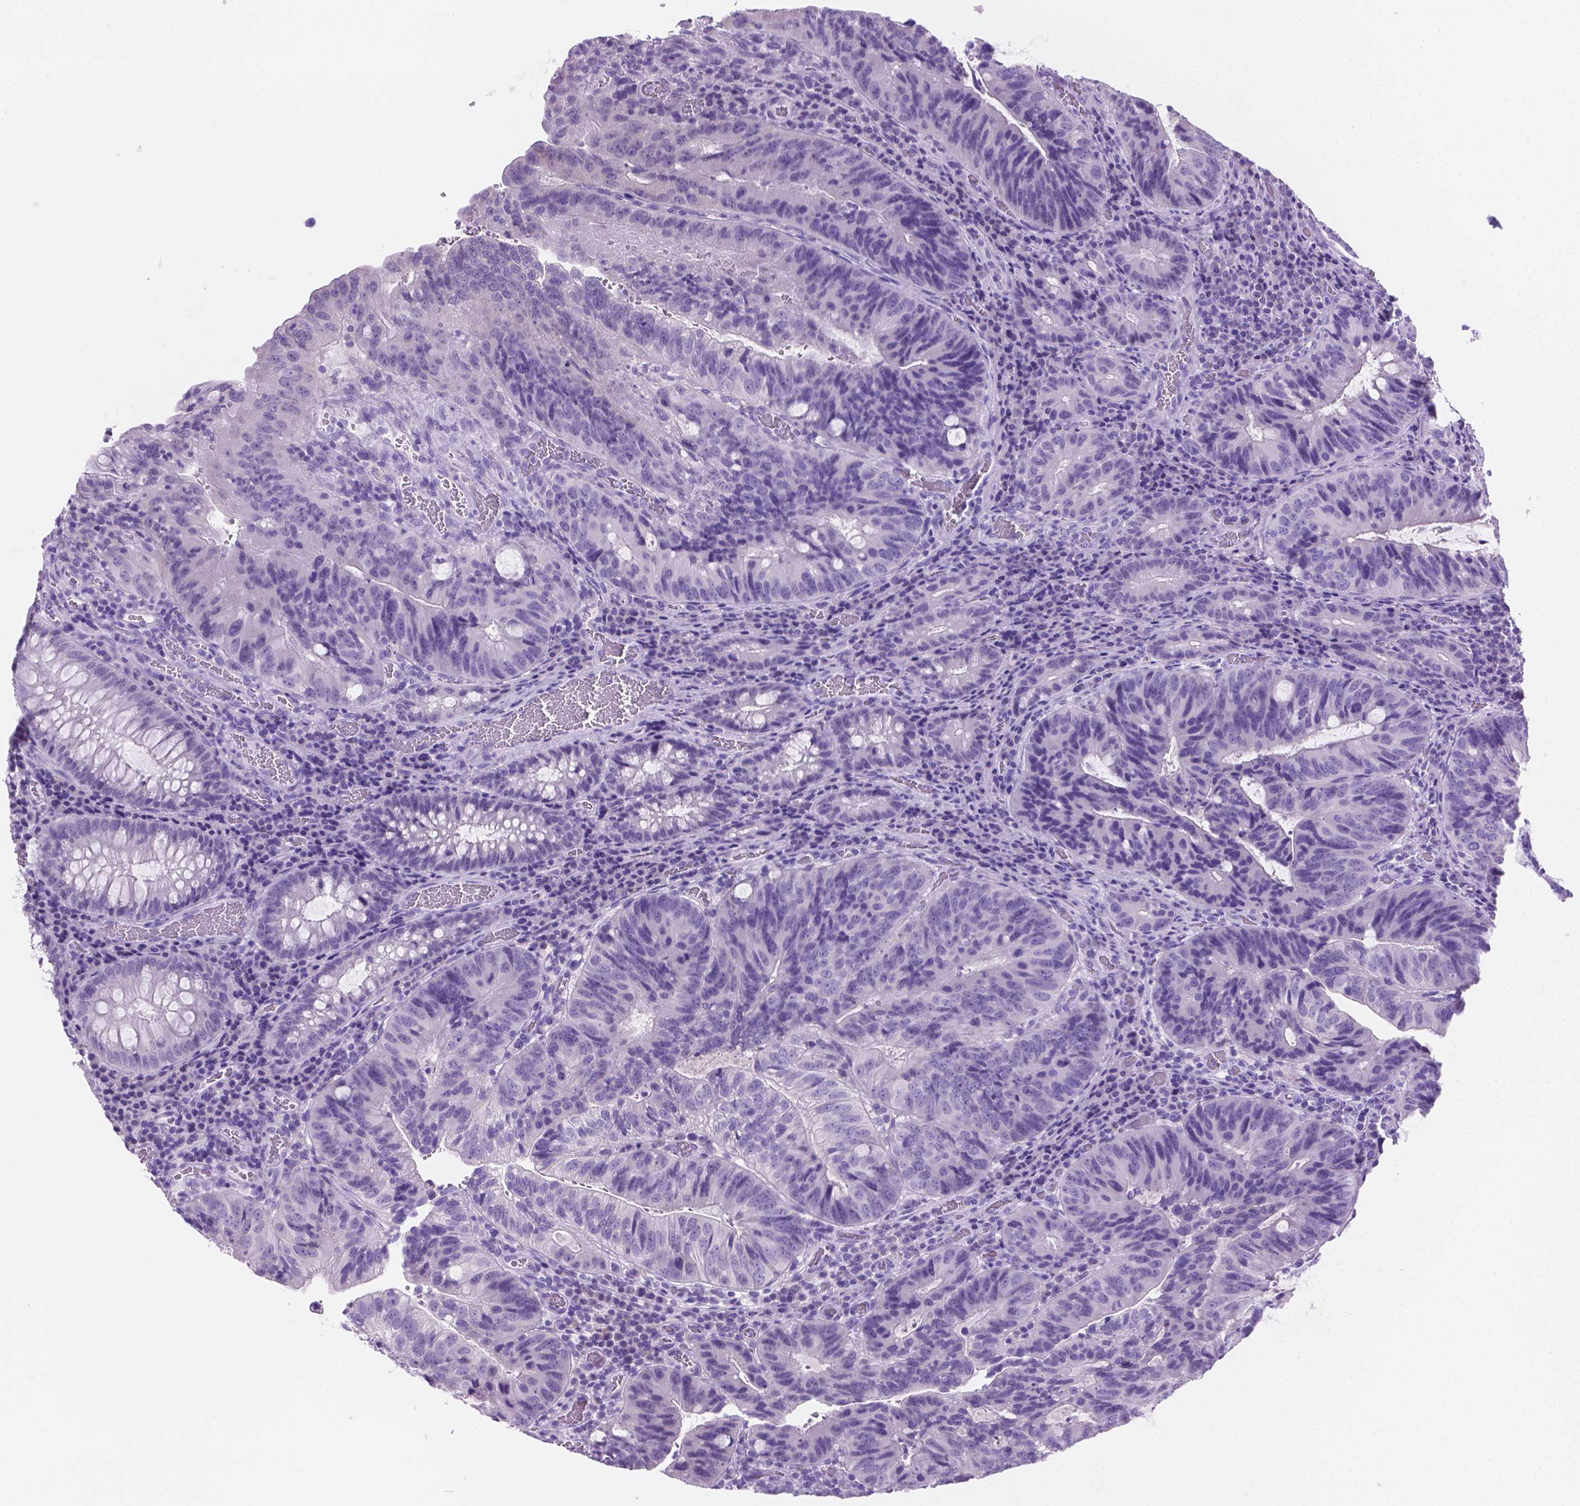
{"staining": {"intensity": "negative", "quantity": "none", "location": "none"}, "tissue": "colorectal cancer", "cell_type": "Tumor cells", "image_type": "cancer", "snomed": [{"axis": "morphology", "description": "Adenocarcinoma, NOS"}, {"axis": "topography", "description": "Colon"}], "caption": "DAB immunohistochemical staining of adenocarcinoma (colorectal) exhibits no significant expression in tumor cells. (Brightfield microscopy of DAB immunohistochemistry (IHC) at high magnification).", "gene": "GRIN2B", "patient": {"sex": "male", "age": 67}}